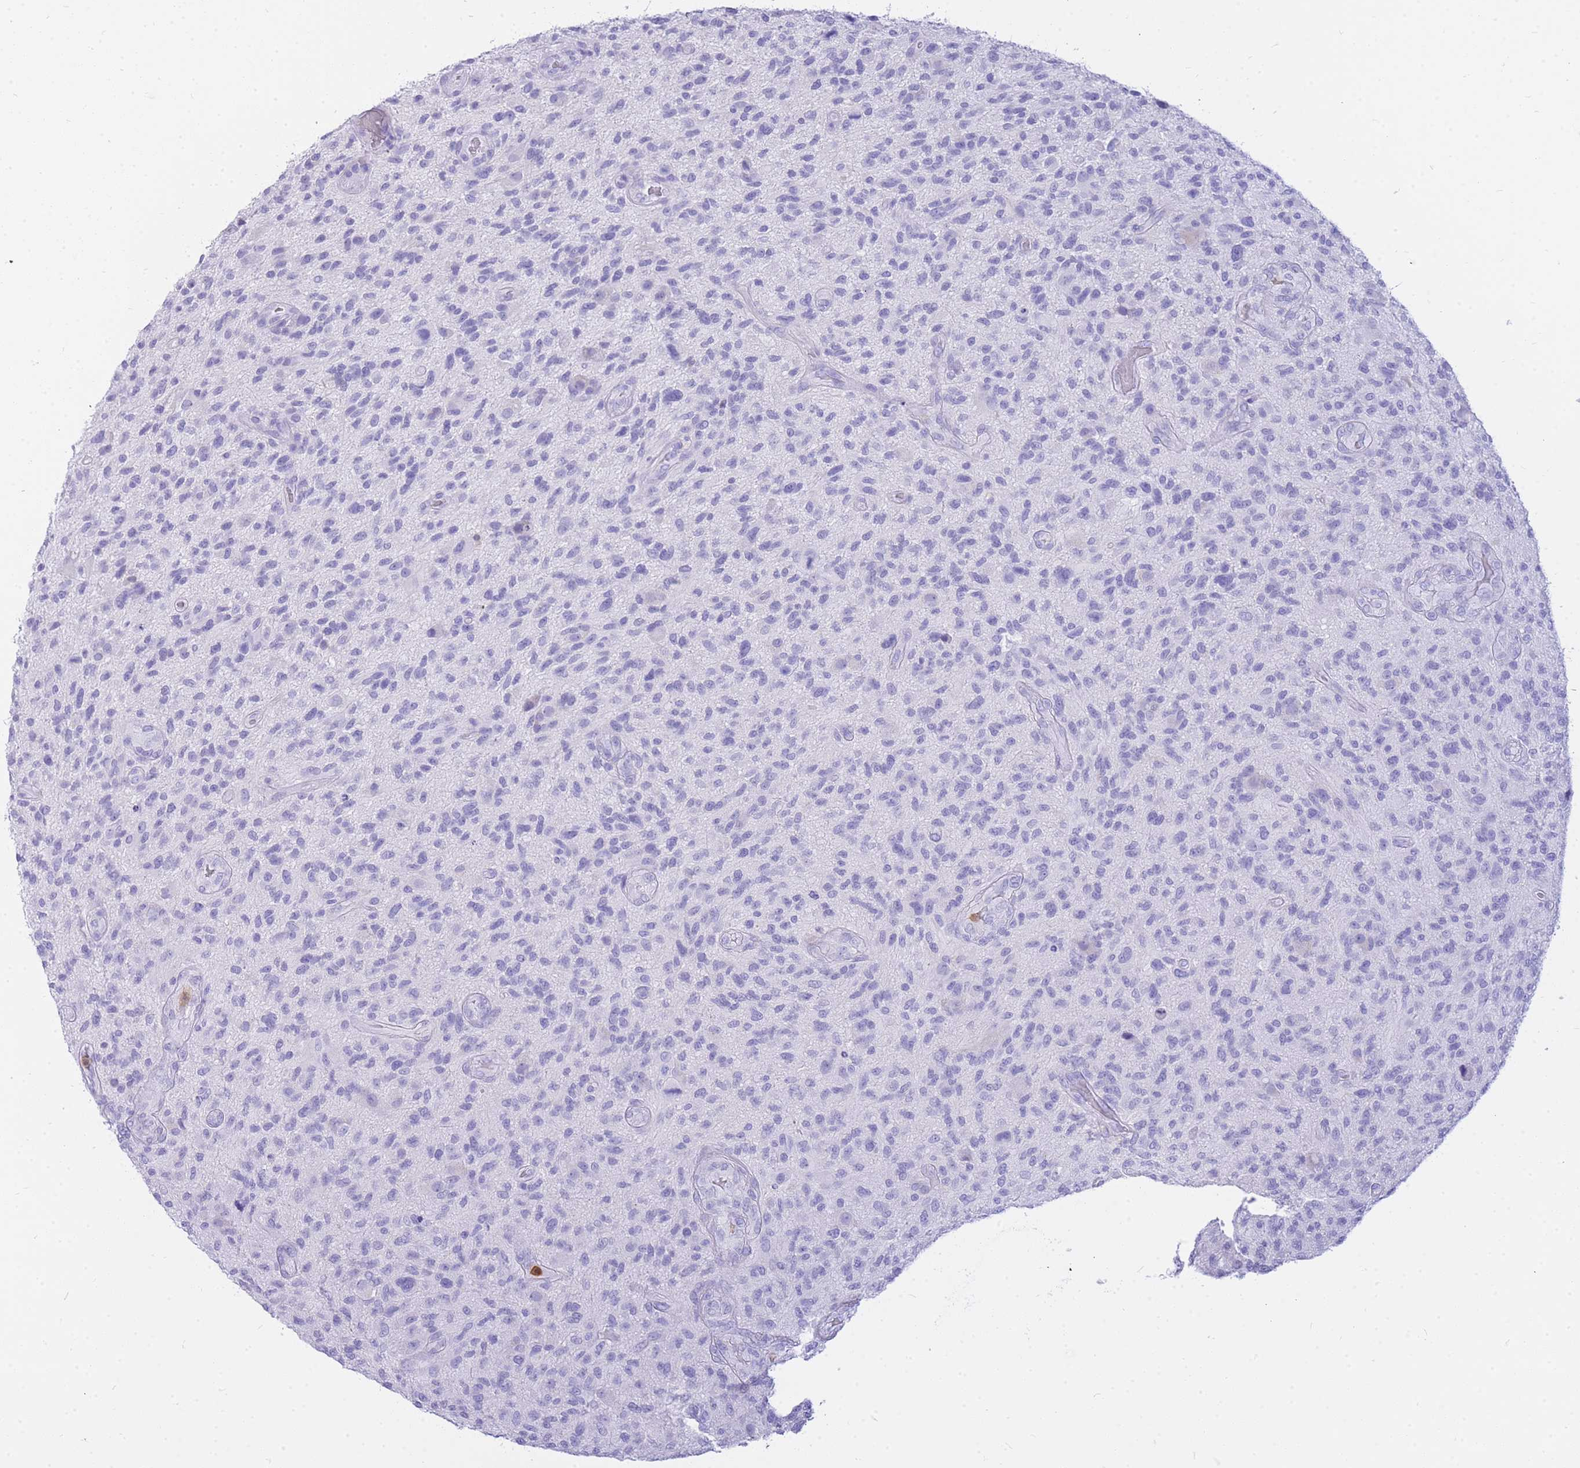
{"staining": {"intensity": "negative", "quantity": "none", "location": "none"}, "tissue": "glioma", "cell_type": "Tumor cells", "image_type": "cancer", "snomed": [{"axis": "morphology", "description": "Glioma, malignant, High grade"}, {"axis": "topography", "description": "Brain"}], "caption": "Immunohistochemistry (IHC) photomicrograph of human malignant glioma (high-grade) stained for a protein (brown), which shows no expression in tumor cells.", "gene": "HERC1", "patient": {"sex": "male", "age": 47}}